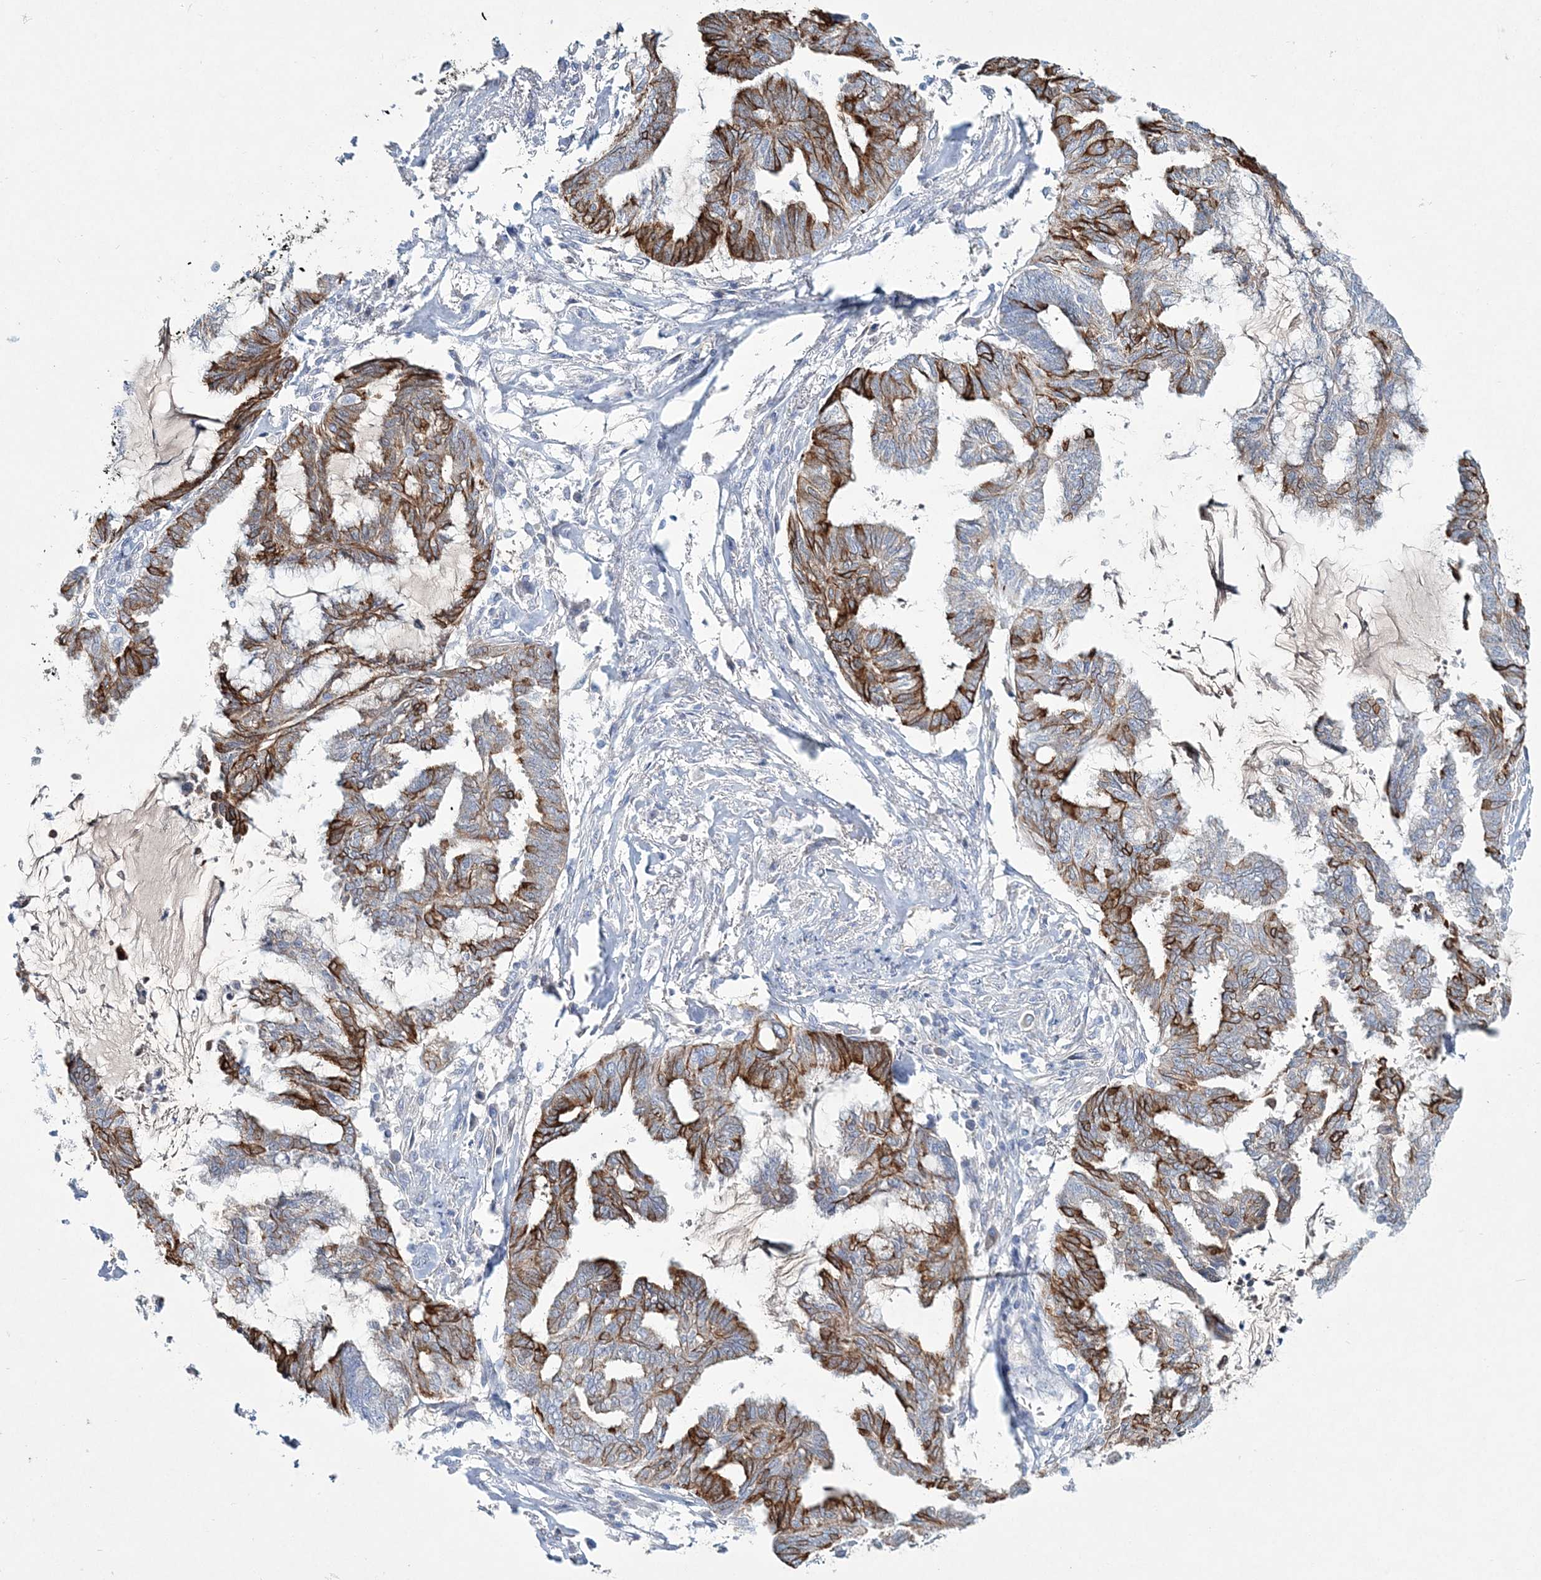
{"staining": {"intensity": "moderate", "quantity": "25%-75%", "location": "cytoplasmic/membranous"}, "tissue": "endometrial cancer", "cell_type": "Tumor cells", "image_type": "cancer", "snomed": [{"axis": "morphology", "description": "Adenocarcinoma, NOS"}, {"axis": "topography", "description": "Endometrium"}], "caption": "Protein staining of endometrial adenocarcinoma tissue demonstrates moderate cytoplasmic/membranous positivity in about 25%-75% of tumor cells.", "gene": "ADGRL1", "patient": {"sex": "female", "age": 86}}